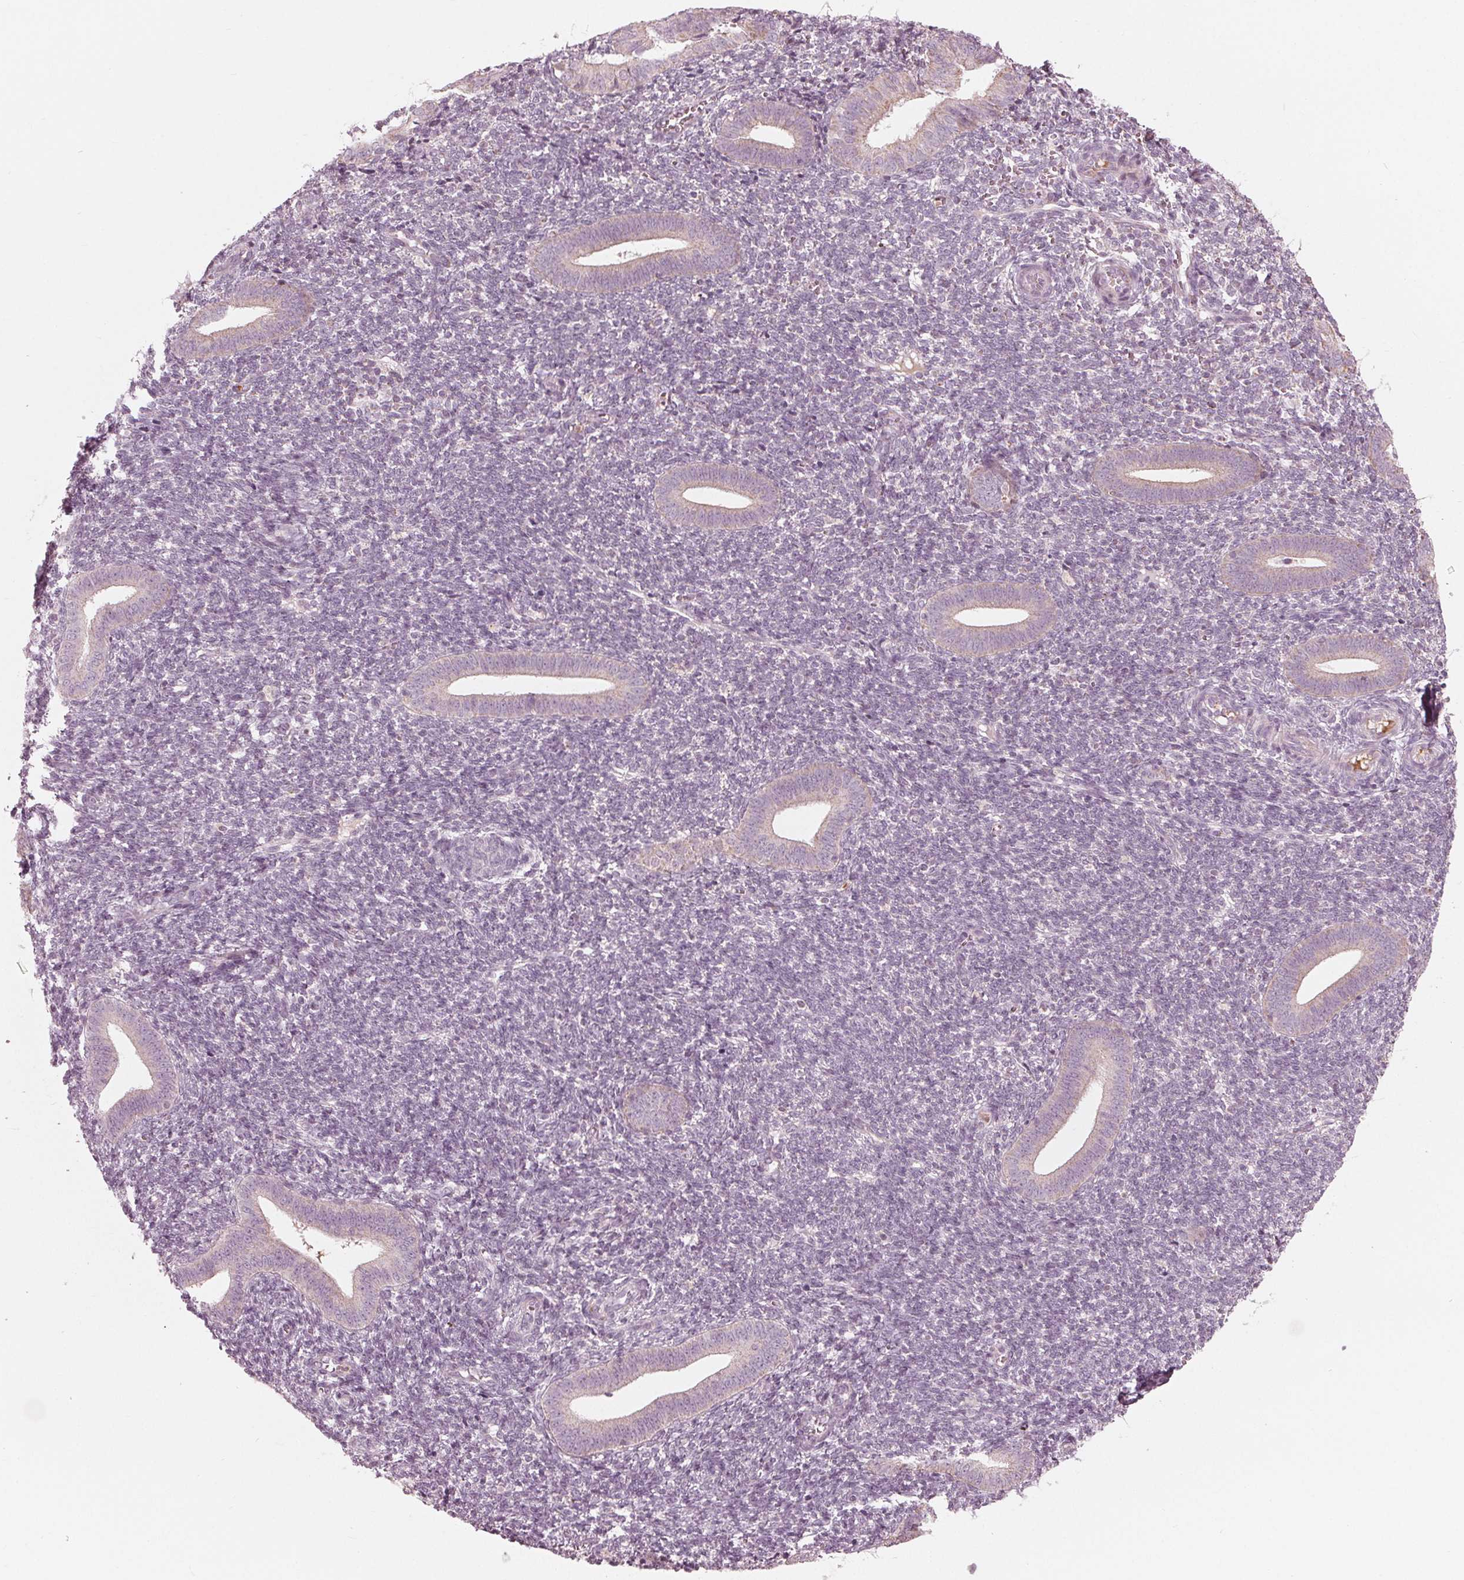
{"staining": {"intensity": "negative", "quantity": "none", "location": "none"}, "tissue": "endometrium", "cell_type": "Cells in endometrial stroma", "image_type": "normal", "snomed": [{"axis": "morphology", "description": "Normal tissue, NOS"}, {"axis": "topography", "description": "Endometrium"}], "caption": "Immunohistochemical staining of normal human endometrium exhibits no significant expression in cells in endometrial stroma.", "gene": "CLN6", "patient": {"sex": "female", "age": 25}}